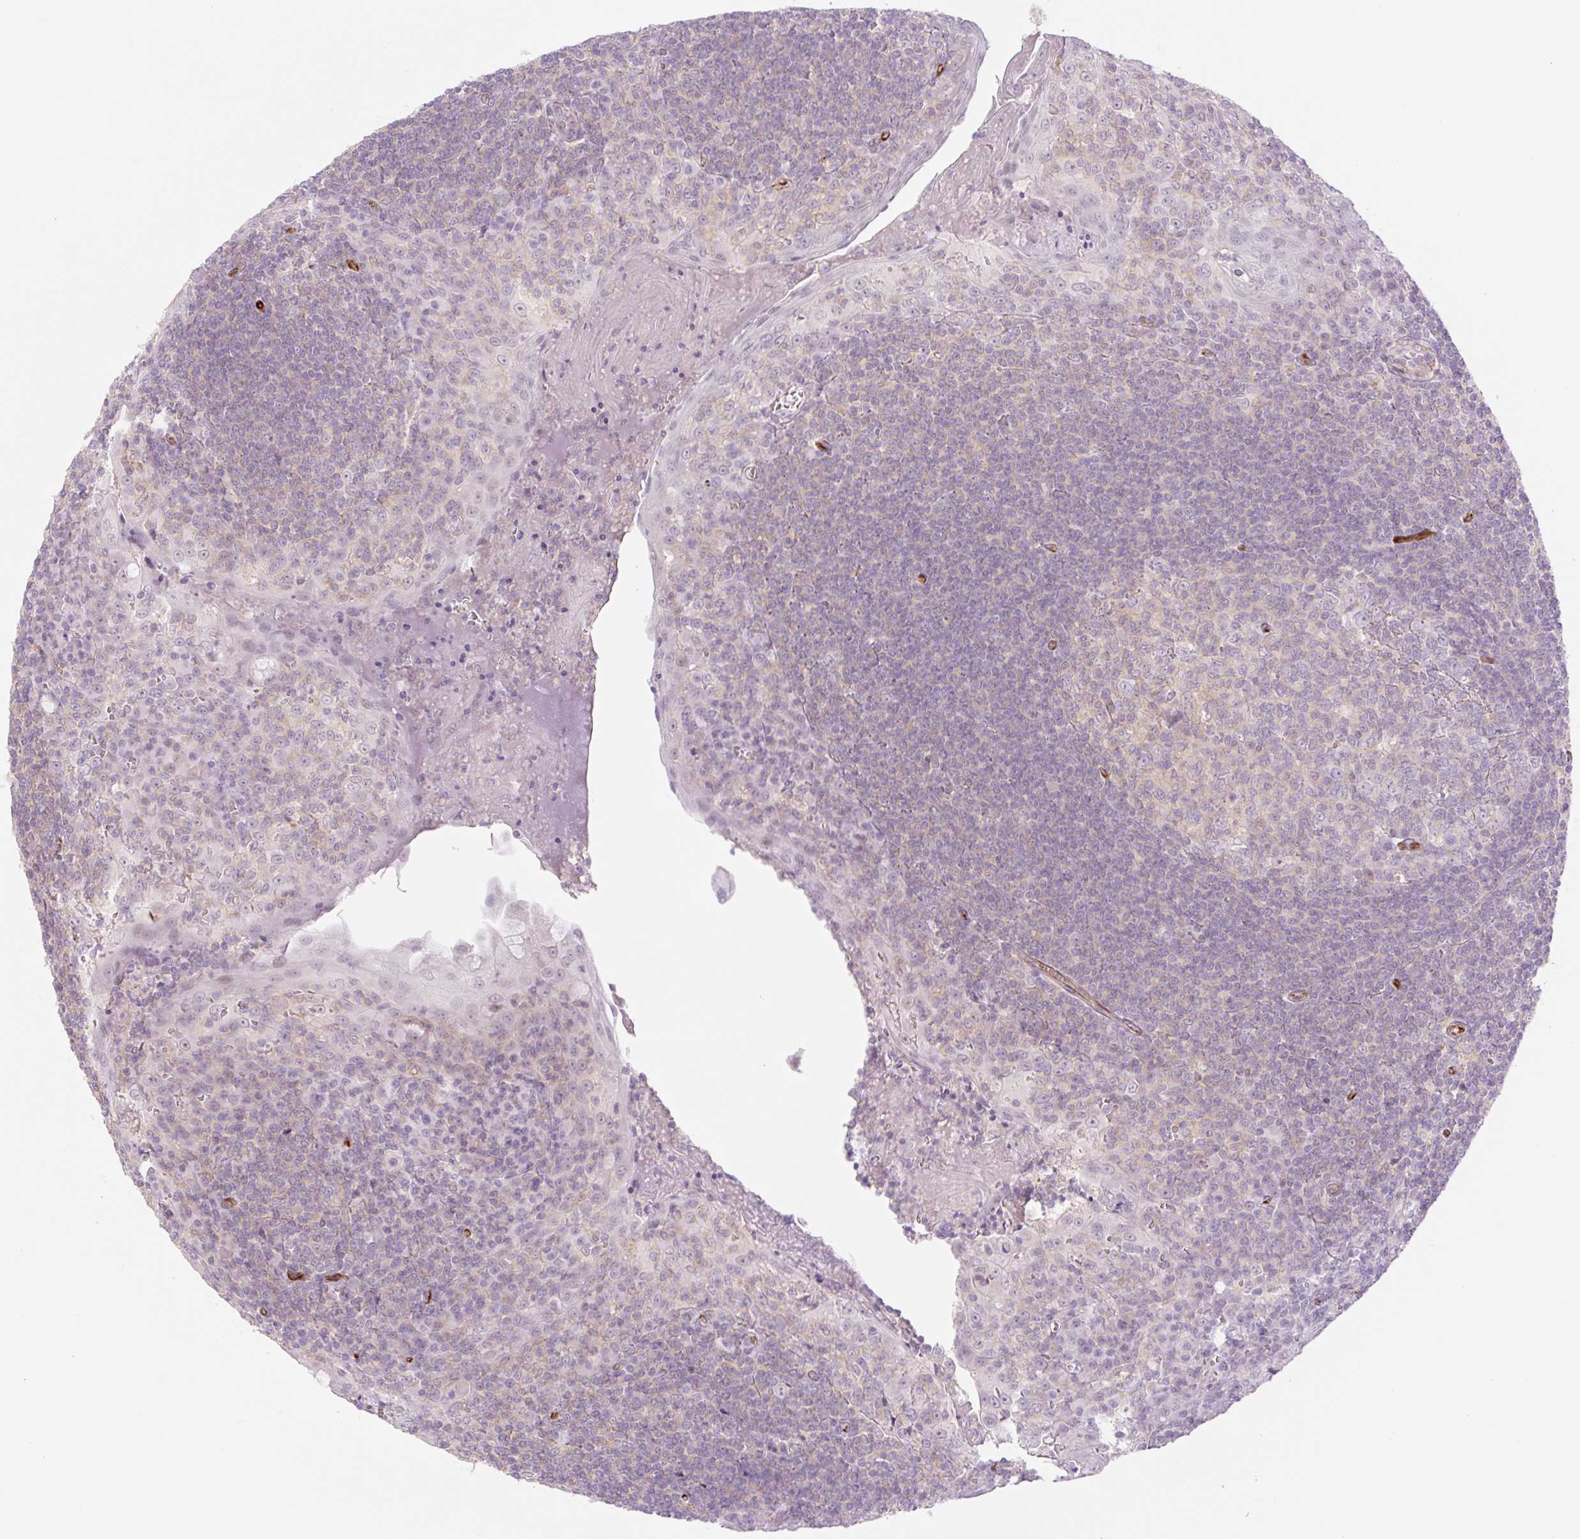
{"staining": {"intensity": "negative", "quantity": "none", "location": "none"}, "tissue": "tonsil", "cell_type": "Germinal center cells", "image_type": "normal", "snomed": [{"axis": "morphology", "description": "Normal tissue, NOS"}, {"axis": "topography", "description": "Tonsil"}], "caption": "DAB (3,3'-diaminobenzidine) immunohistochemical staining of unremarkable tonsil exhibits no significant expression in germinal center cells.", "gene": "ZFYVE21", "patient": {"sex": "male", "age": 27}}